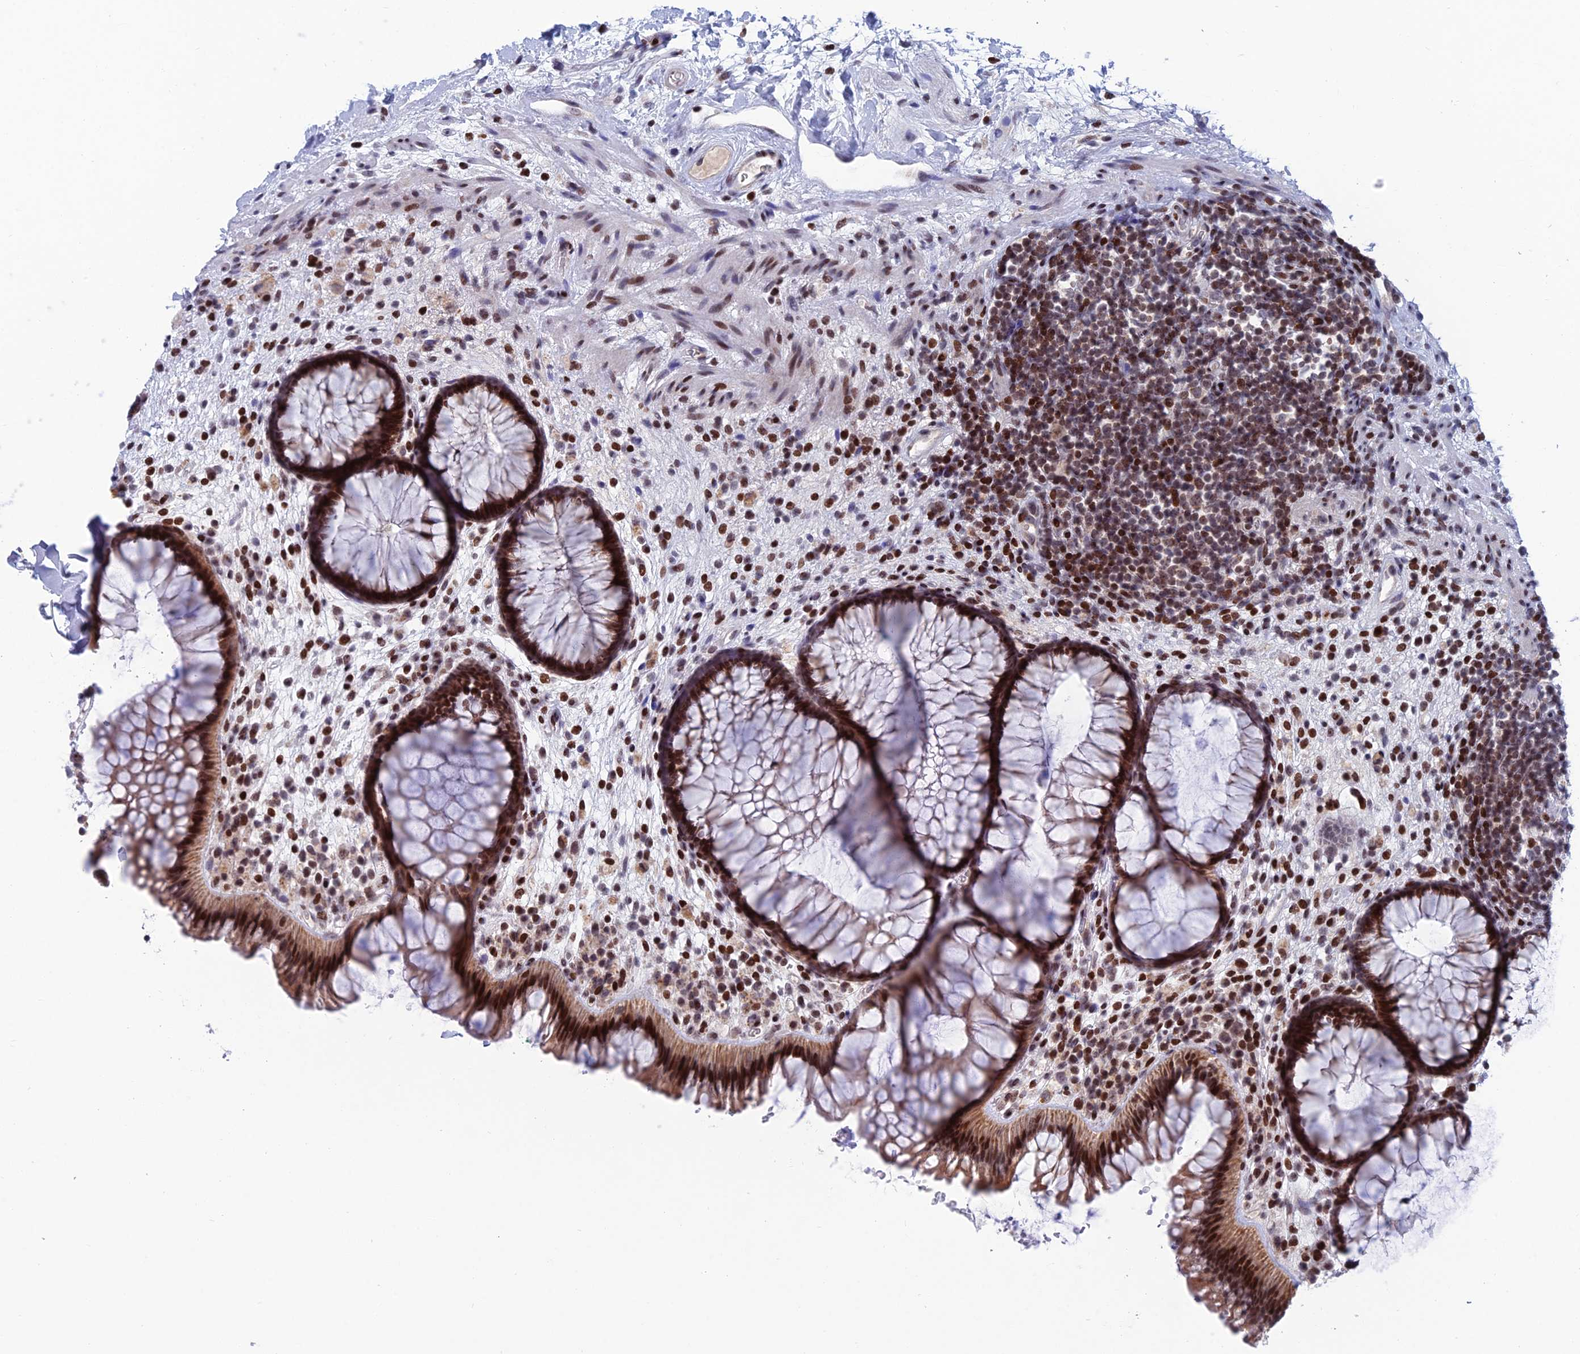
{"staining": {"intensity": "strong", "quantity": ">75%", "location": "cytoplasmic/membranous,nuclear"}, "tissue": "rectum", "cell_type": "Glandular cells", "image_type": "normal", "snomed": [{"axis": "morphology", "description": "Normal tissue, NOS"}, {"axis": "topography", "description": "Rectum"}], "caption": "This histopathology image exhibits normal rectum stained with immunohistochemistry to label a protein in brown. The cytoplasmic/membranous,nuclear of glandular cells show strong positivity for the protein. Nuclei are counter-stained blue.", "gene": "AFF3", "patient": {"sex": "male", "age": 51}}